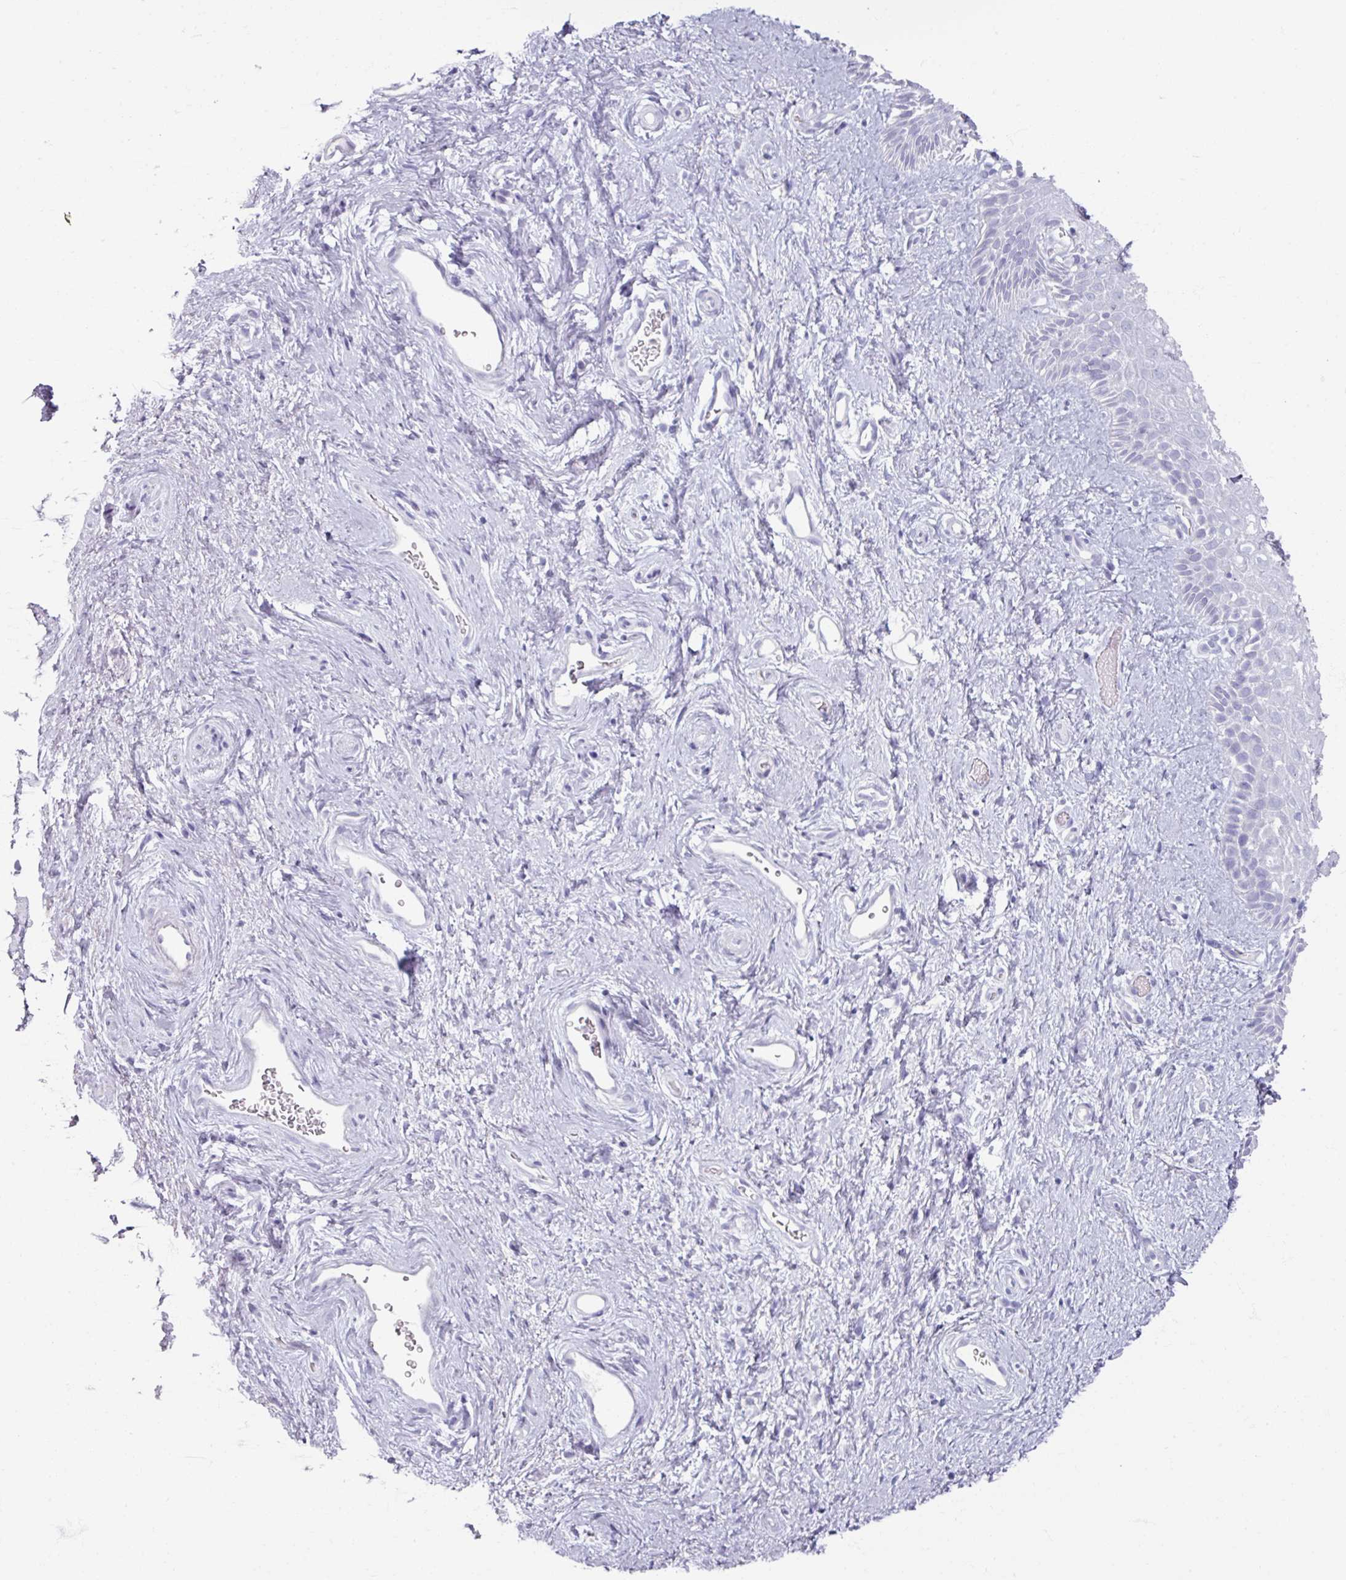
{"staining": {"intensity": "negative", "quantity": "none", "location": "none"}, "tissue": "vagina", "cell_type": "Squamous epithelial cells", "image_type": "normal", "snomed": [{"axis": "morphology", "description": "Normal tissue, NOS"}, {"axis": "topography", "description": "Vagina"}], "caption": "The photomicrograph exhibits no significant expression in squamous epithelial cells of vagina. The staining was performed using DAB to visualize the protein expression in brown, while the nuclei were stained in blue with hematoxylin (Magnification: 20x).", "gene": "ARG1", "patient": {"sex": "female", "age": 47}}